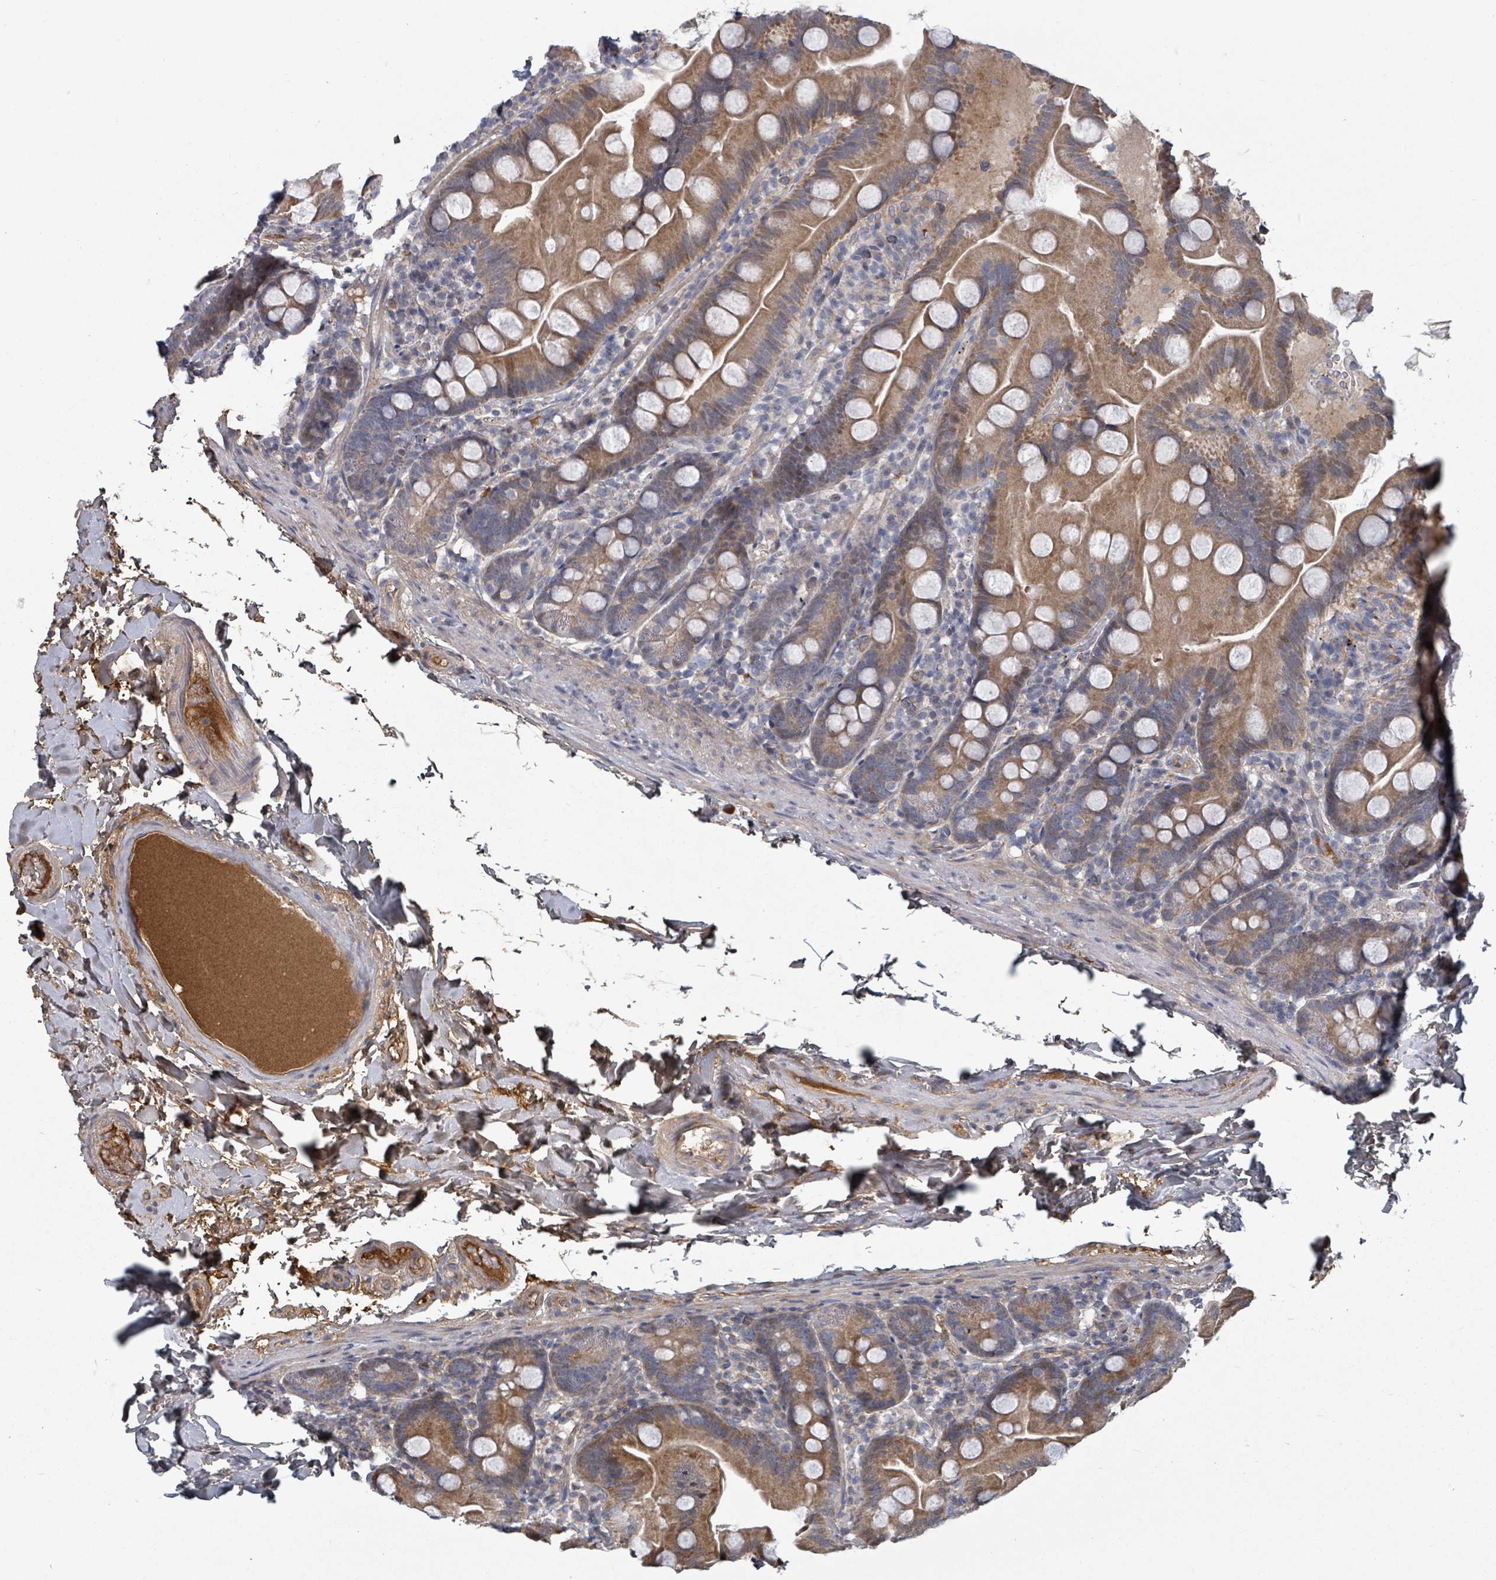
{"staining": {"intensity": "moderate", "quantity": ">75%", "location": "cytoplasmic/membranous"}, "tissue": "small intestine", "cell_type": "Glandular cells", "image_type": "normal", "snomed": [{"axis": "morphology", "description": "Normal tissue, NOS"}, {"axis": "topography", "description": "Small intestine"}], "caption": "This micrograph reveals immunohistochemistry staining of normal human small intestine, with medium moderate cytoplasmic/membranous expression in about >75% of glandular cells.", "gene": "GABBR1", "patient": {"sex": "female", "age": 68}}